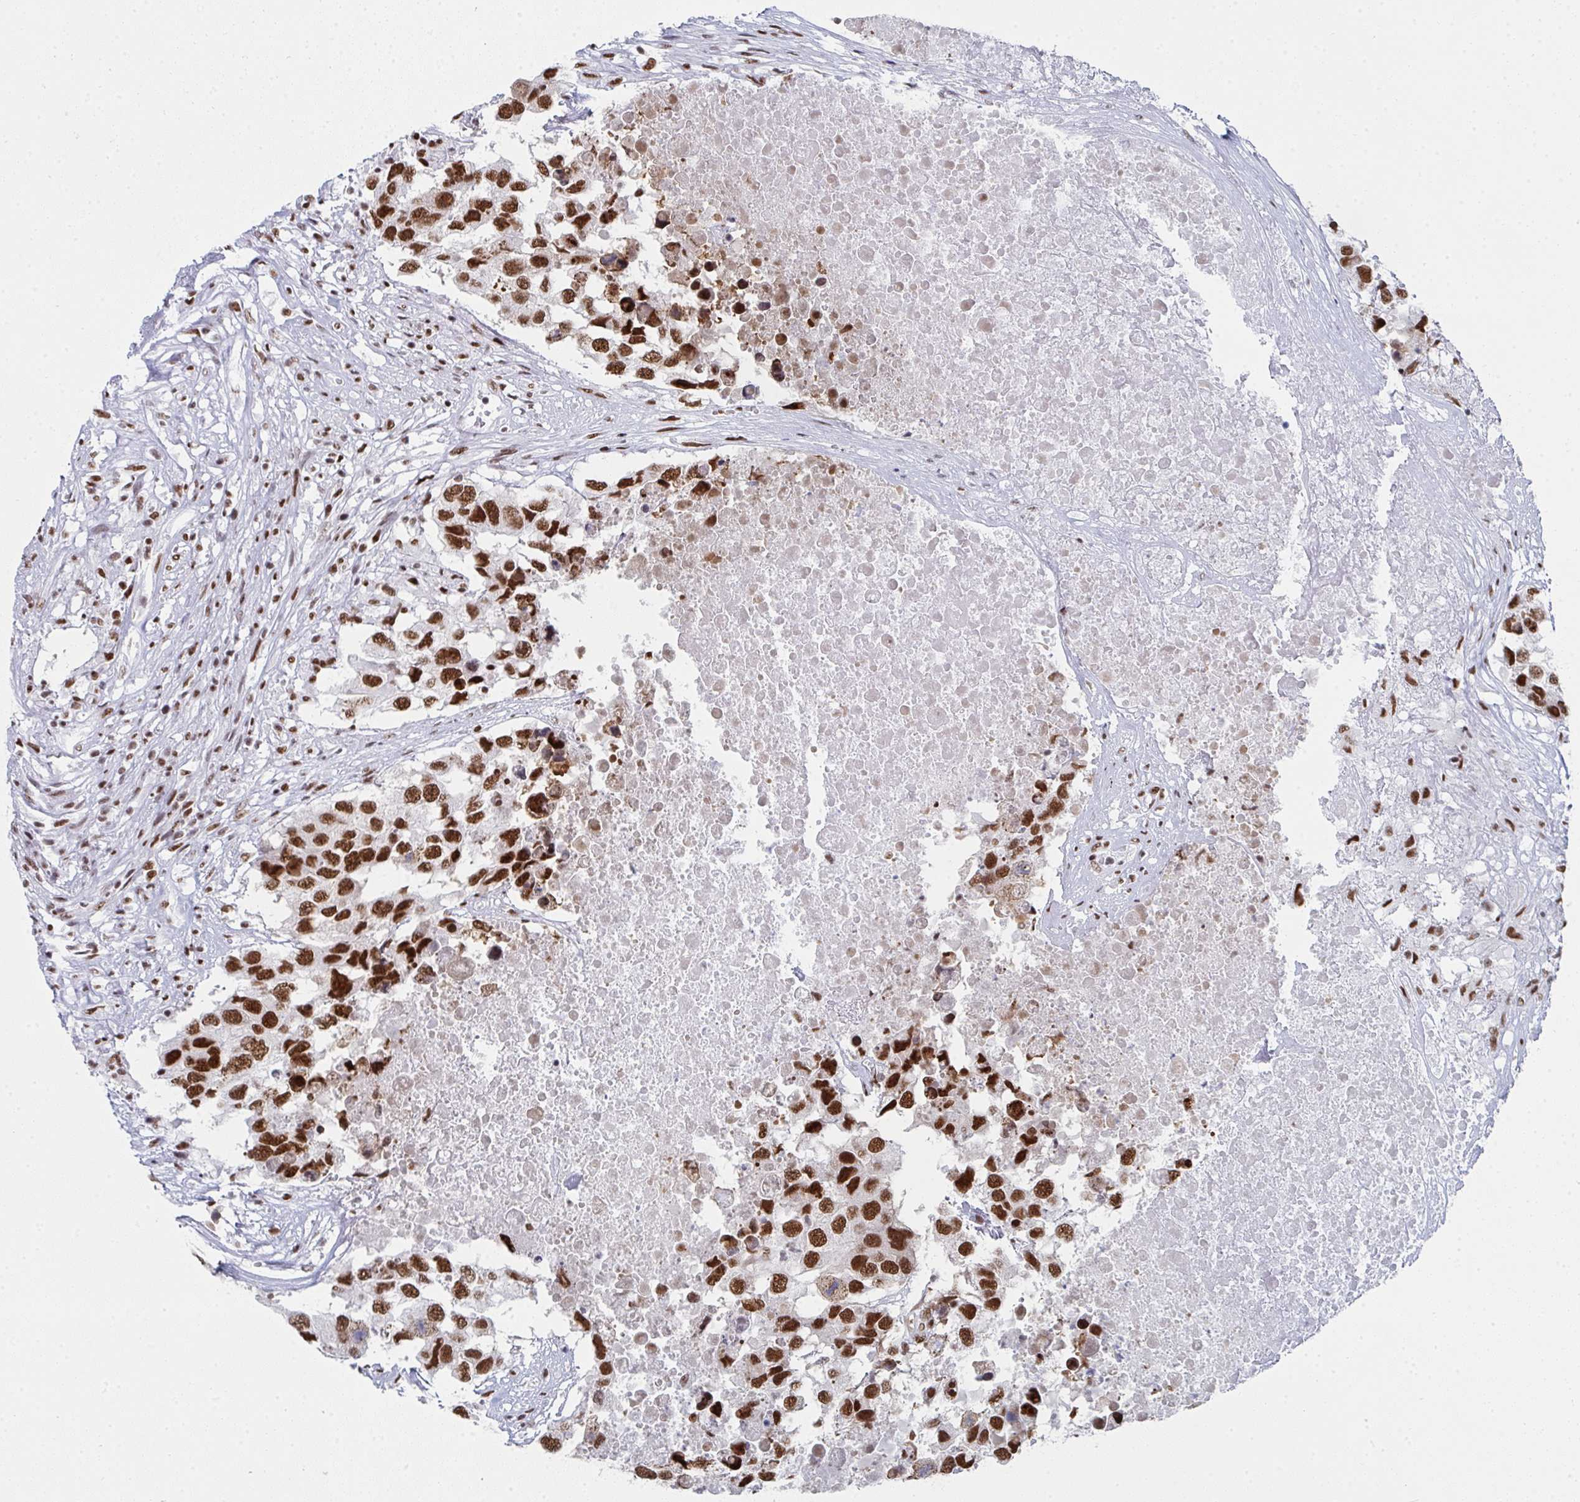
{"staining": {"intensity": "moderate", "quantity": ">75%", "location": "nuclear"}, "tissue": "testis cancer", "cell_type": "Tumor cells", "image_type": "cancer", "snomed": [{"axis": "morphology", "description": "Carcinoma, Embryonal, NOS"}, {"axis": "topography", "description": "Testis"}], "caption": "This micrograph reveals immunohistochemistry (IHC) staining of embryonal carcinoma (testis), with medium moderate nuclear positivity in about >75% of tumor cells.", "gene": "SNRNP70", "patient": {"sex": "male", "age": 83}}